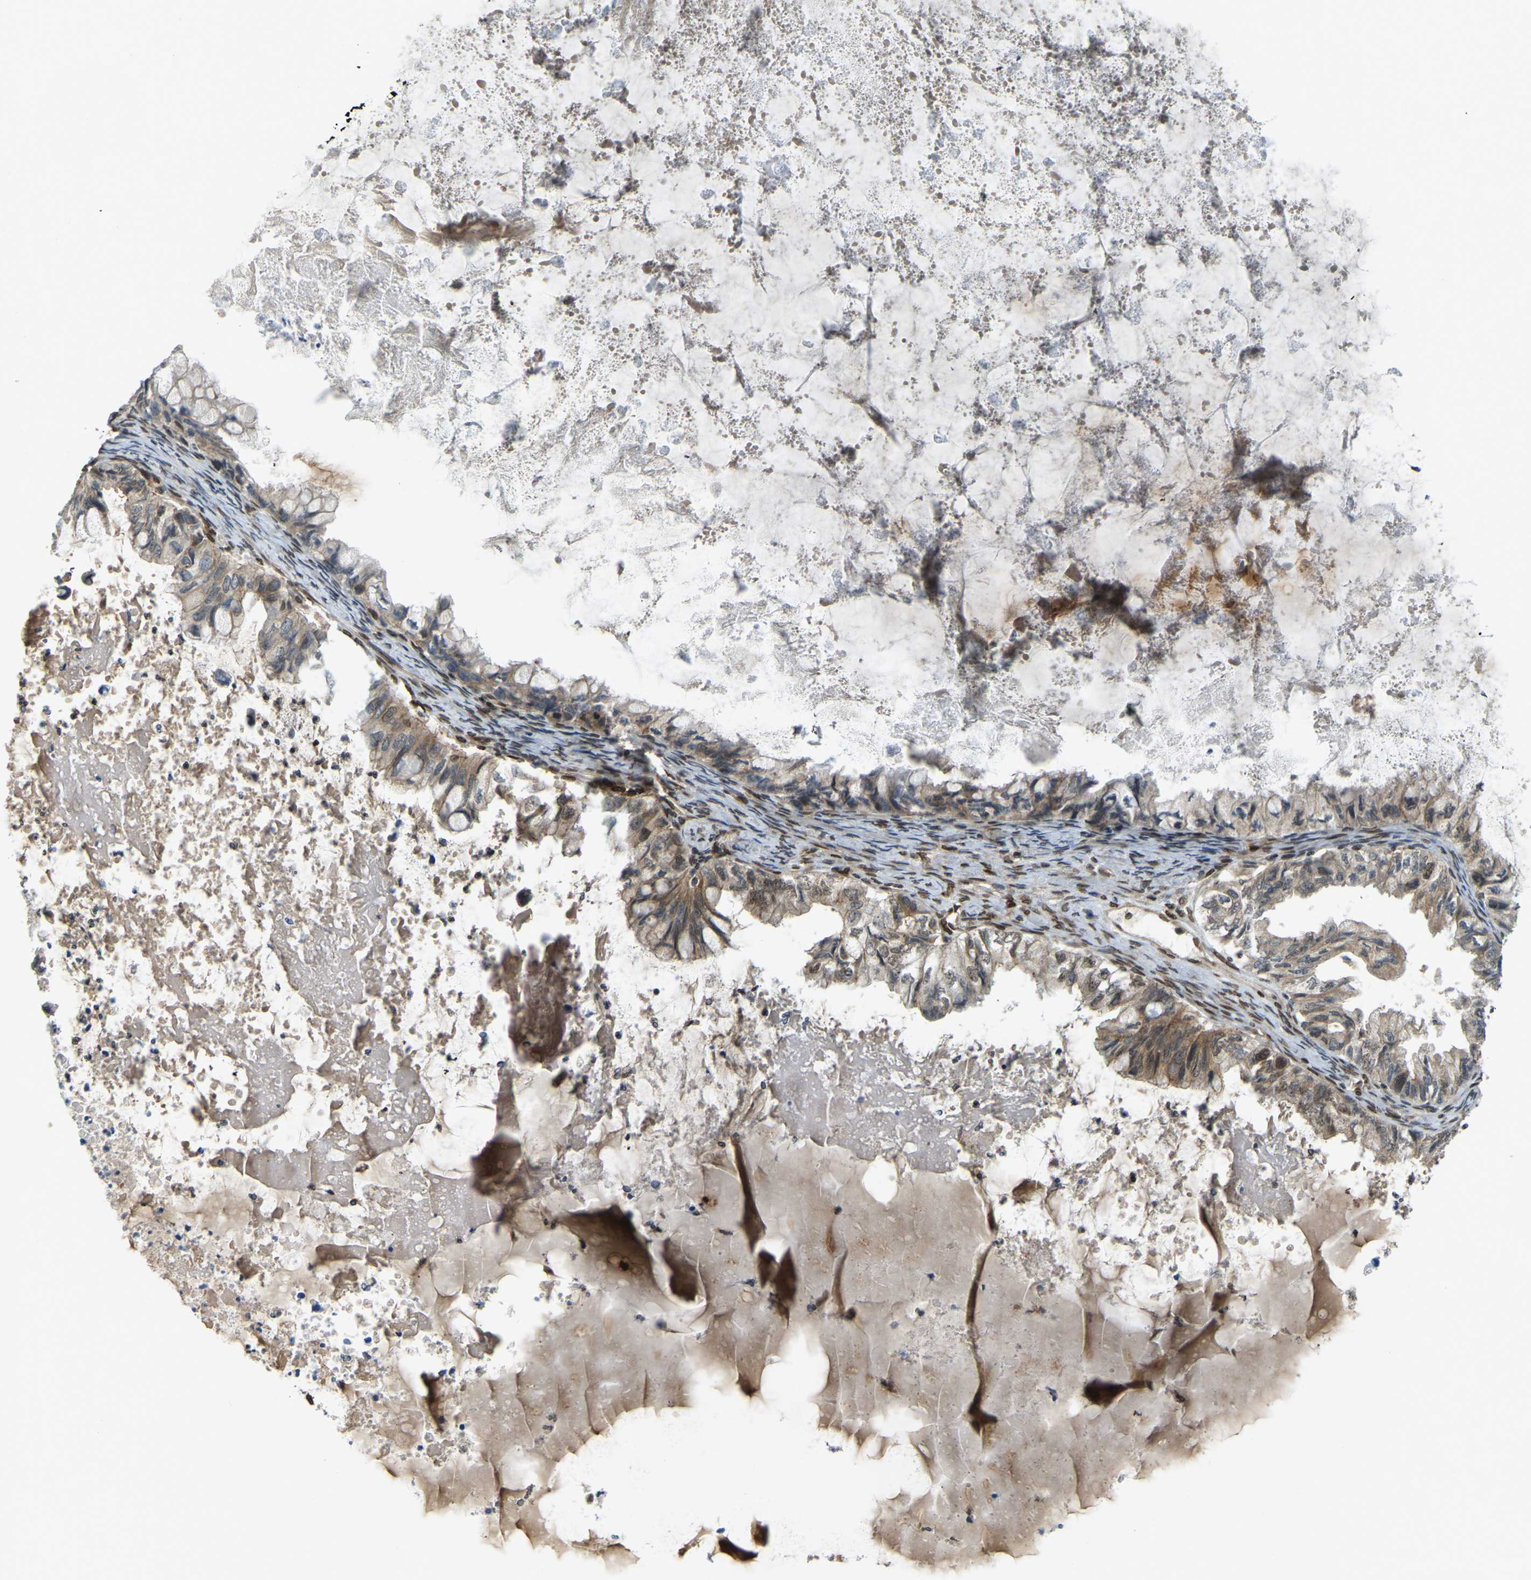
{"staining": {"intensity": "weak", "quantity": ">75%", "location": "cytoplasmic/membranous"}, "tissue": "ovarian cancer", "cell_type": "Tumor cells", "image_type": "cancer", "snomed": [{"axis": "morphology", "description": "Cystadenocarcinoma, mucinous, NOS"}, {"axis": "topography", "description": "Ovary"}], "caption": "Brown immunohistochemical staining in ovarian cancer (mucinous cystadenocarcinoma) shows weak cytoplasmic/membranous staining in about >75% of tumor cells. Nuclei are stained in blue.", "gene": "SYNE1", "patient": {"sex": "female", "age": 80}}